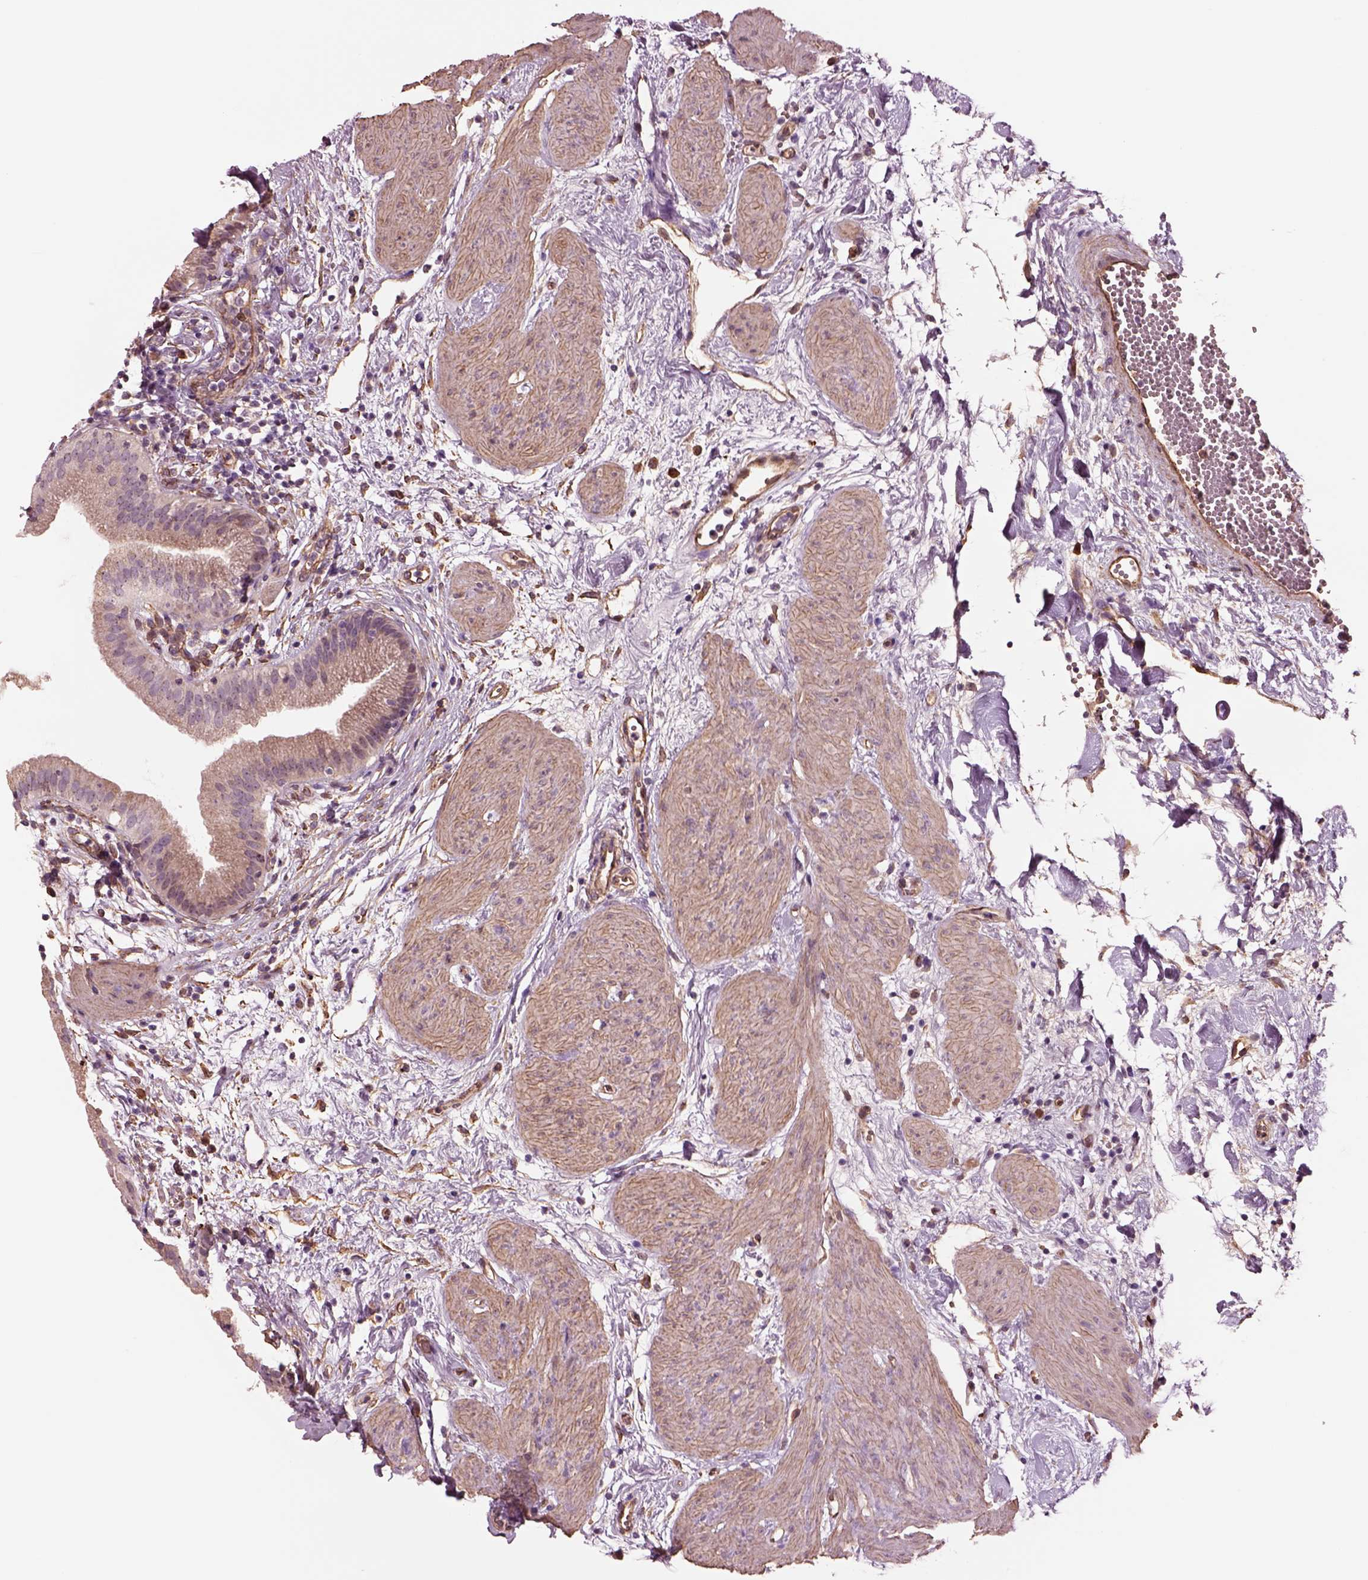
{"staining": {"intensity": "negative", "quantity": "none", "location": "none"}, "tissue": "gallbladder", "cell_type": "Glandular cells", "image_type": "normal", "snomed": [{"axis": "morphology", "description": "Normal tissue, NOS"}, {"axis": "topography", "description": "Gallbladder"}], "caption": "The immunohistochemistry histopathology image has no significant positivity in glandular cells of gallbladder. (DAB (3,3'-diaminobenzidine) immunohistochemistry, high magnification).", "gene": "HTR1B", "patient": {"sex": "female", "age": 65}}